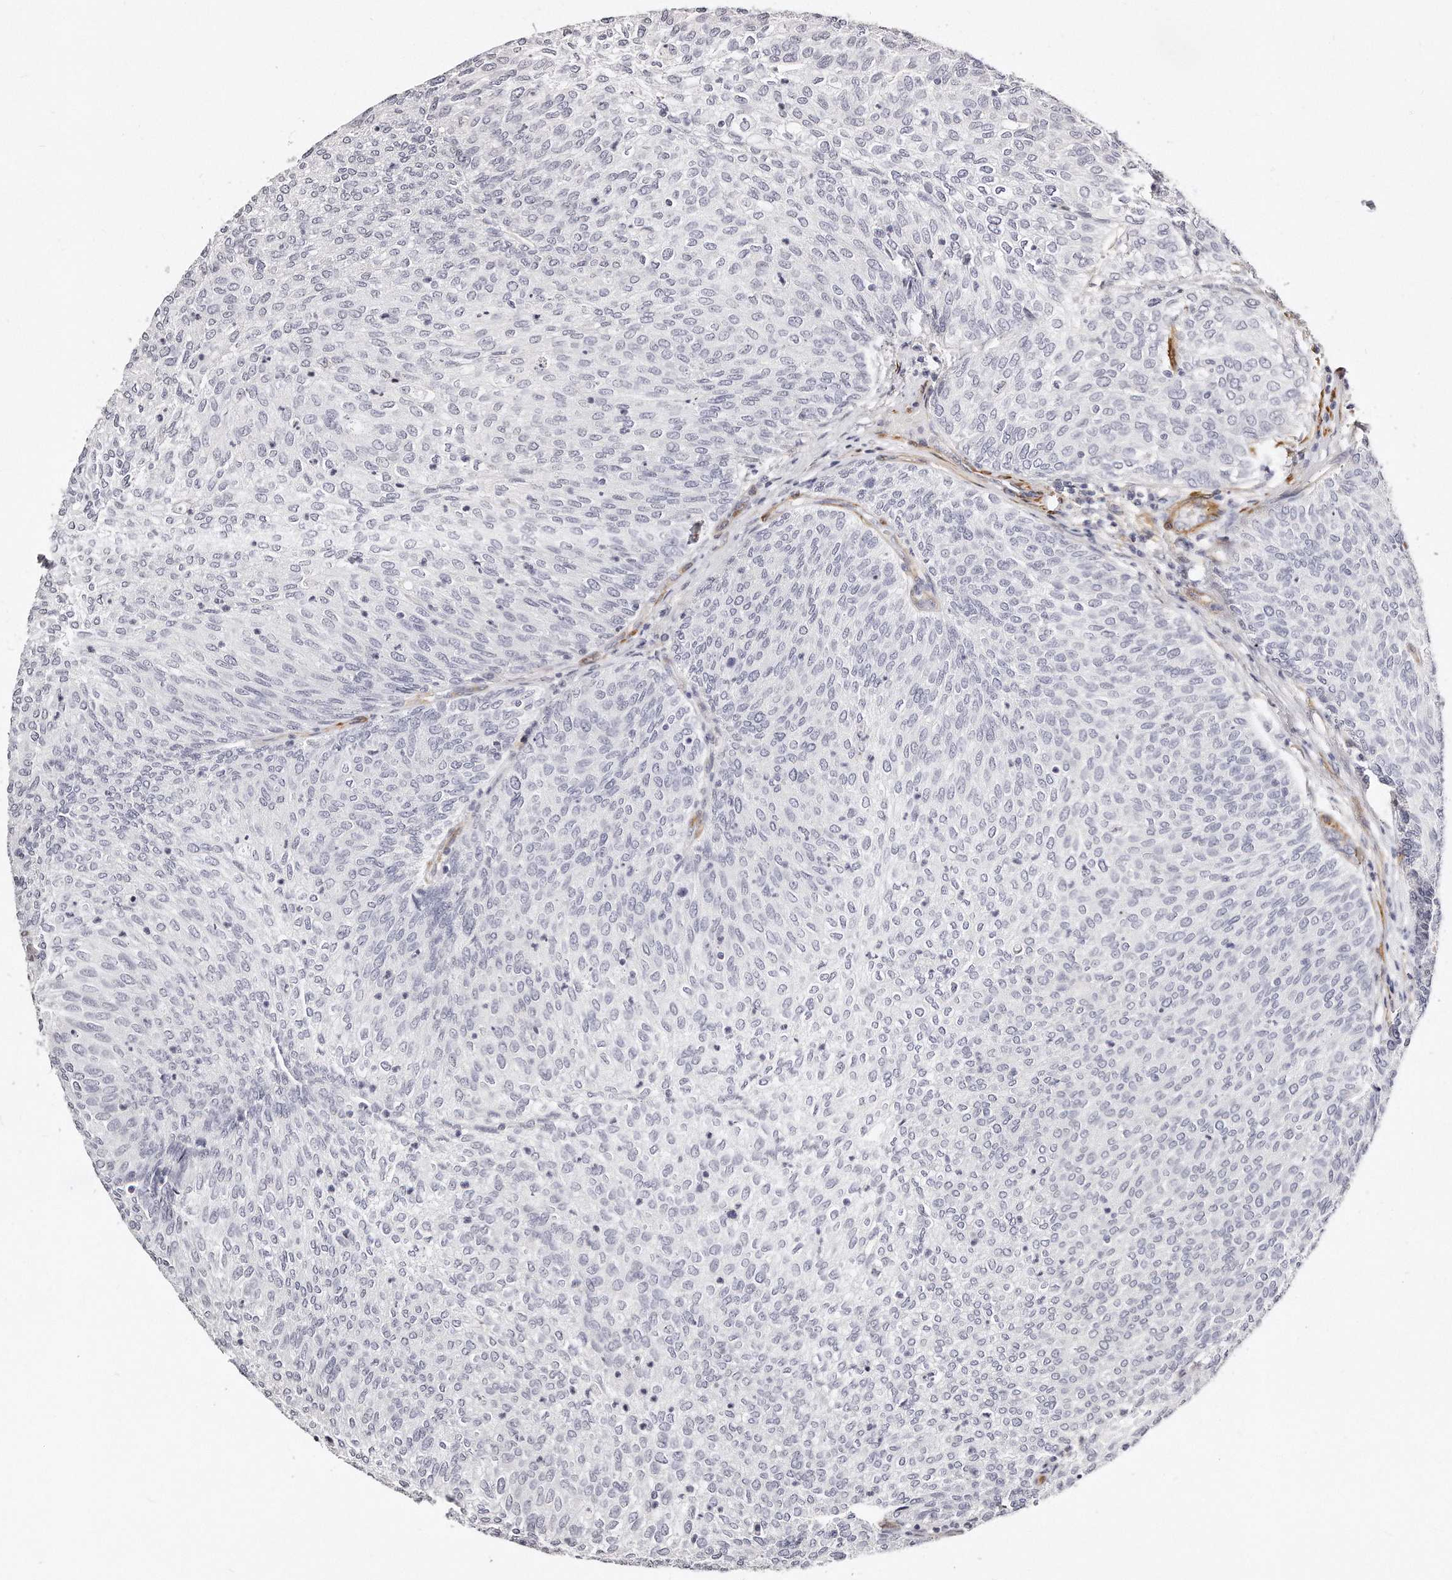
{"staining": {"intensity": "negative", "quantity": "none", "location": "none"}, "tissue": "urothelial cancer", "cell_type": "Tumor cells", "image_type": "cancer", "snomed": [{"axis": "morphology", "description": "Urothelial carcinoma, Low grade"}, {"axis": "topography", "description": "Urinary bladder"}], "caption": "This is an immunohistochemistry (IHC) micrograph of human urothelial cancer. There is no expression in tumor cells.", "gene": "LMOD1", "patient": {"sex": "female", "age": 79}}